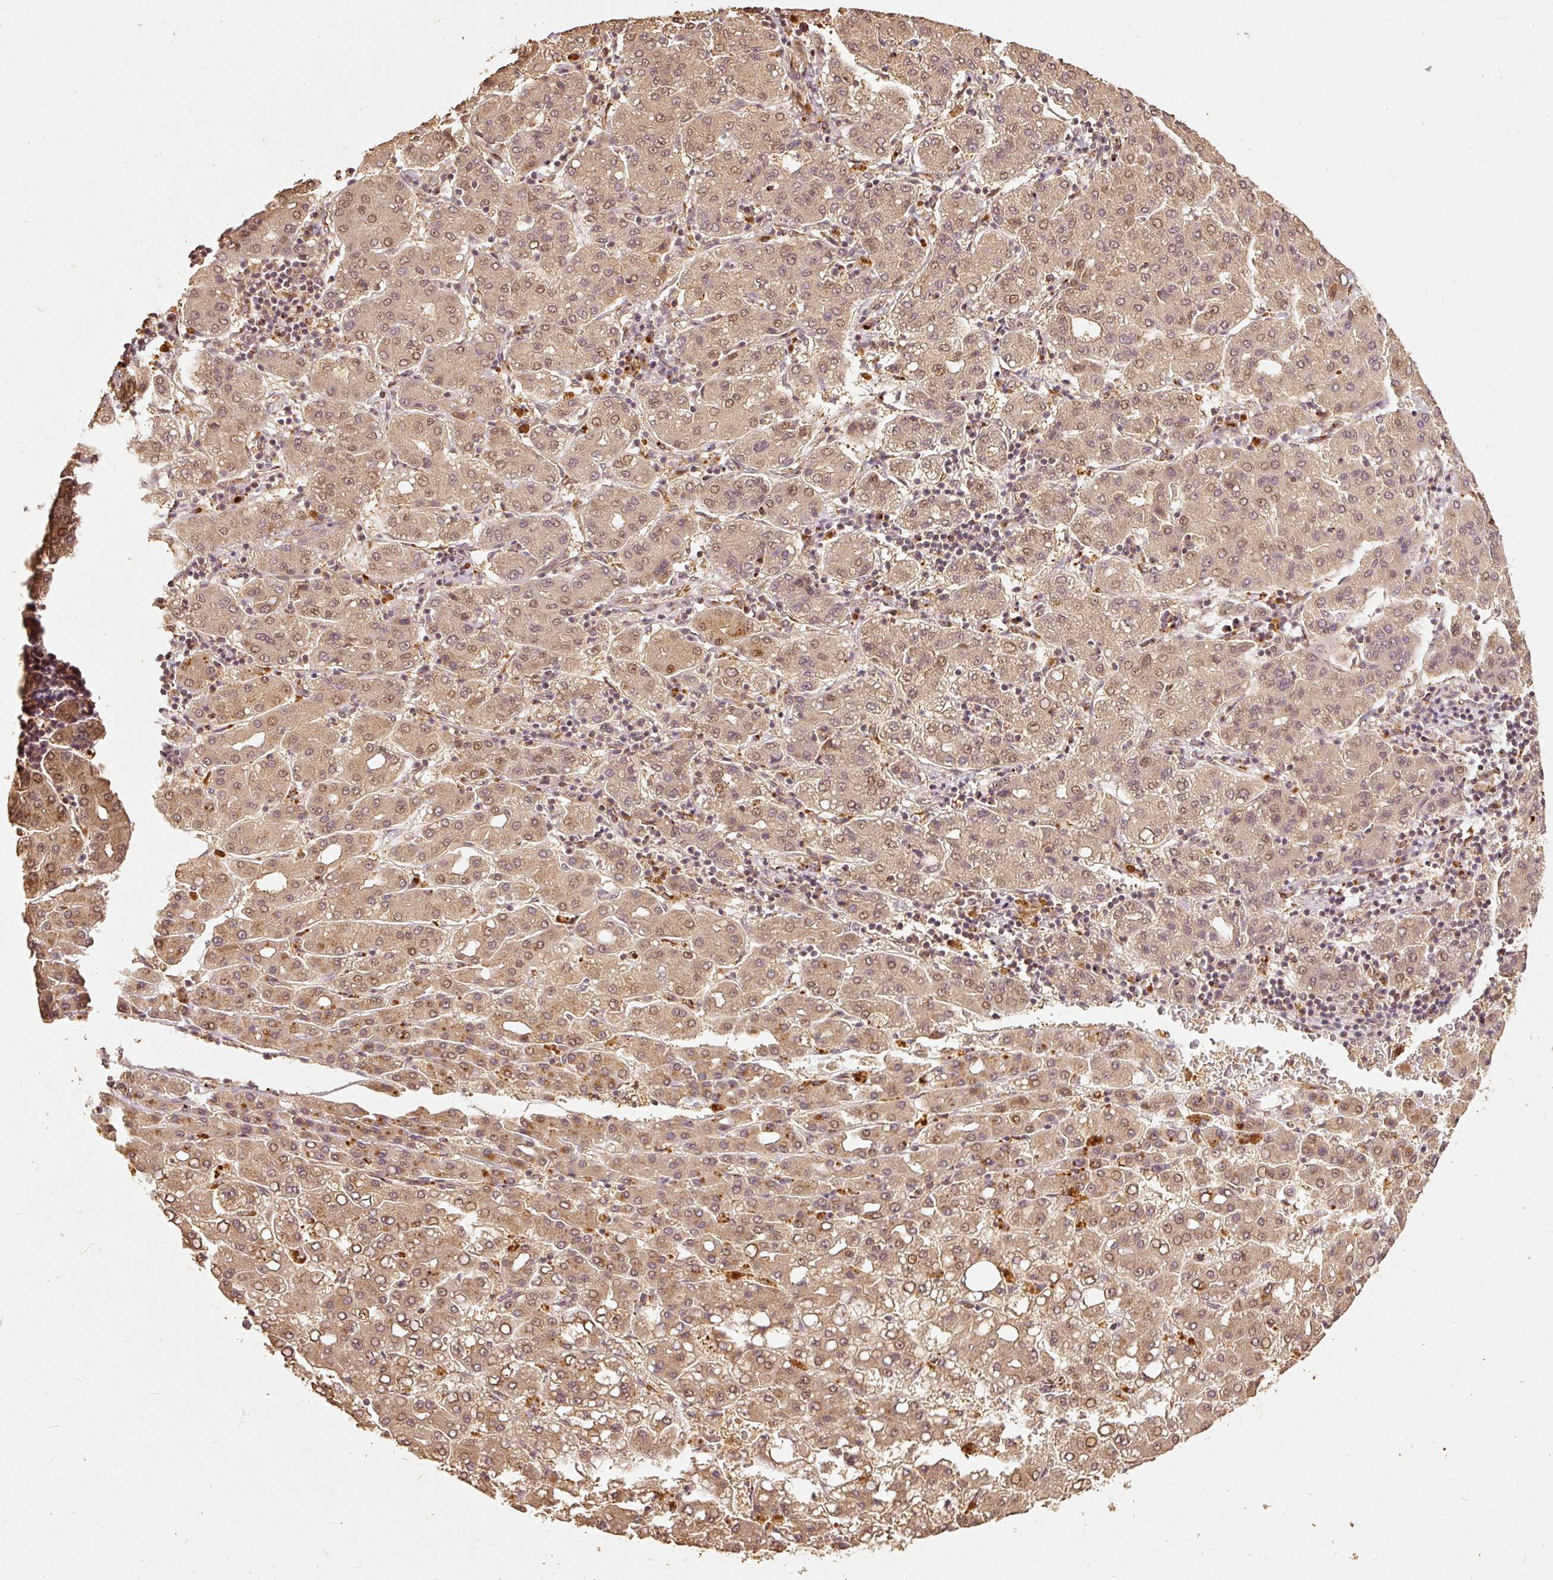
{"staining": {"intensity": "moderate", "quantity": ">75%", "location": "cytoplasmic/membranous,nuclear"}, "tissue": "liver cancer", "cell_type": "Tumor cells", "image_type": "cancer", "snomed": [{"axis": "morphology", "description": "Carcinoma, Hepatocellular, NOS"}, {"axis": "topography", "description": "Liver"}], "caption": "Moderate cytoplasmic/membranous and nuclear protein staining is identified in about >75% of tumor cells in liver hepatocellular carcinoma.", "gene": "FUT8", "patient": {"sex": "male", "age": 65}}